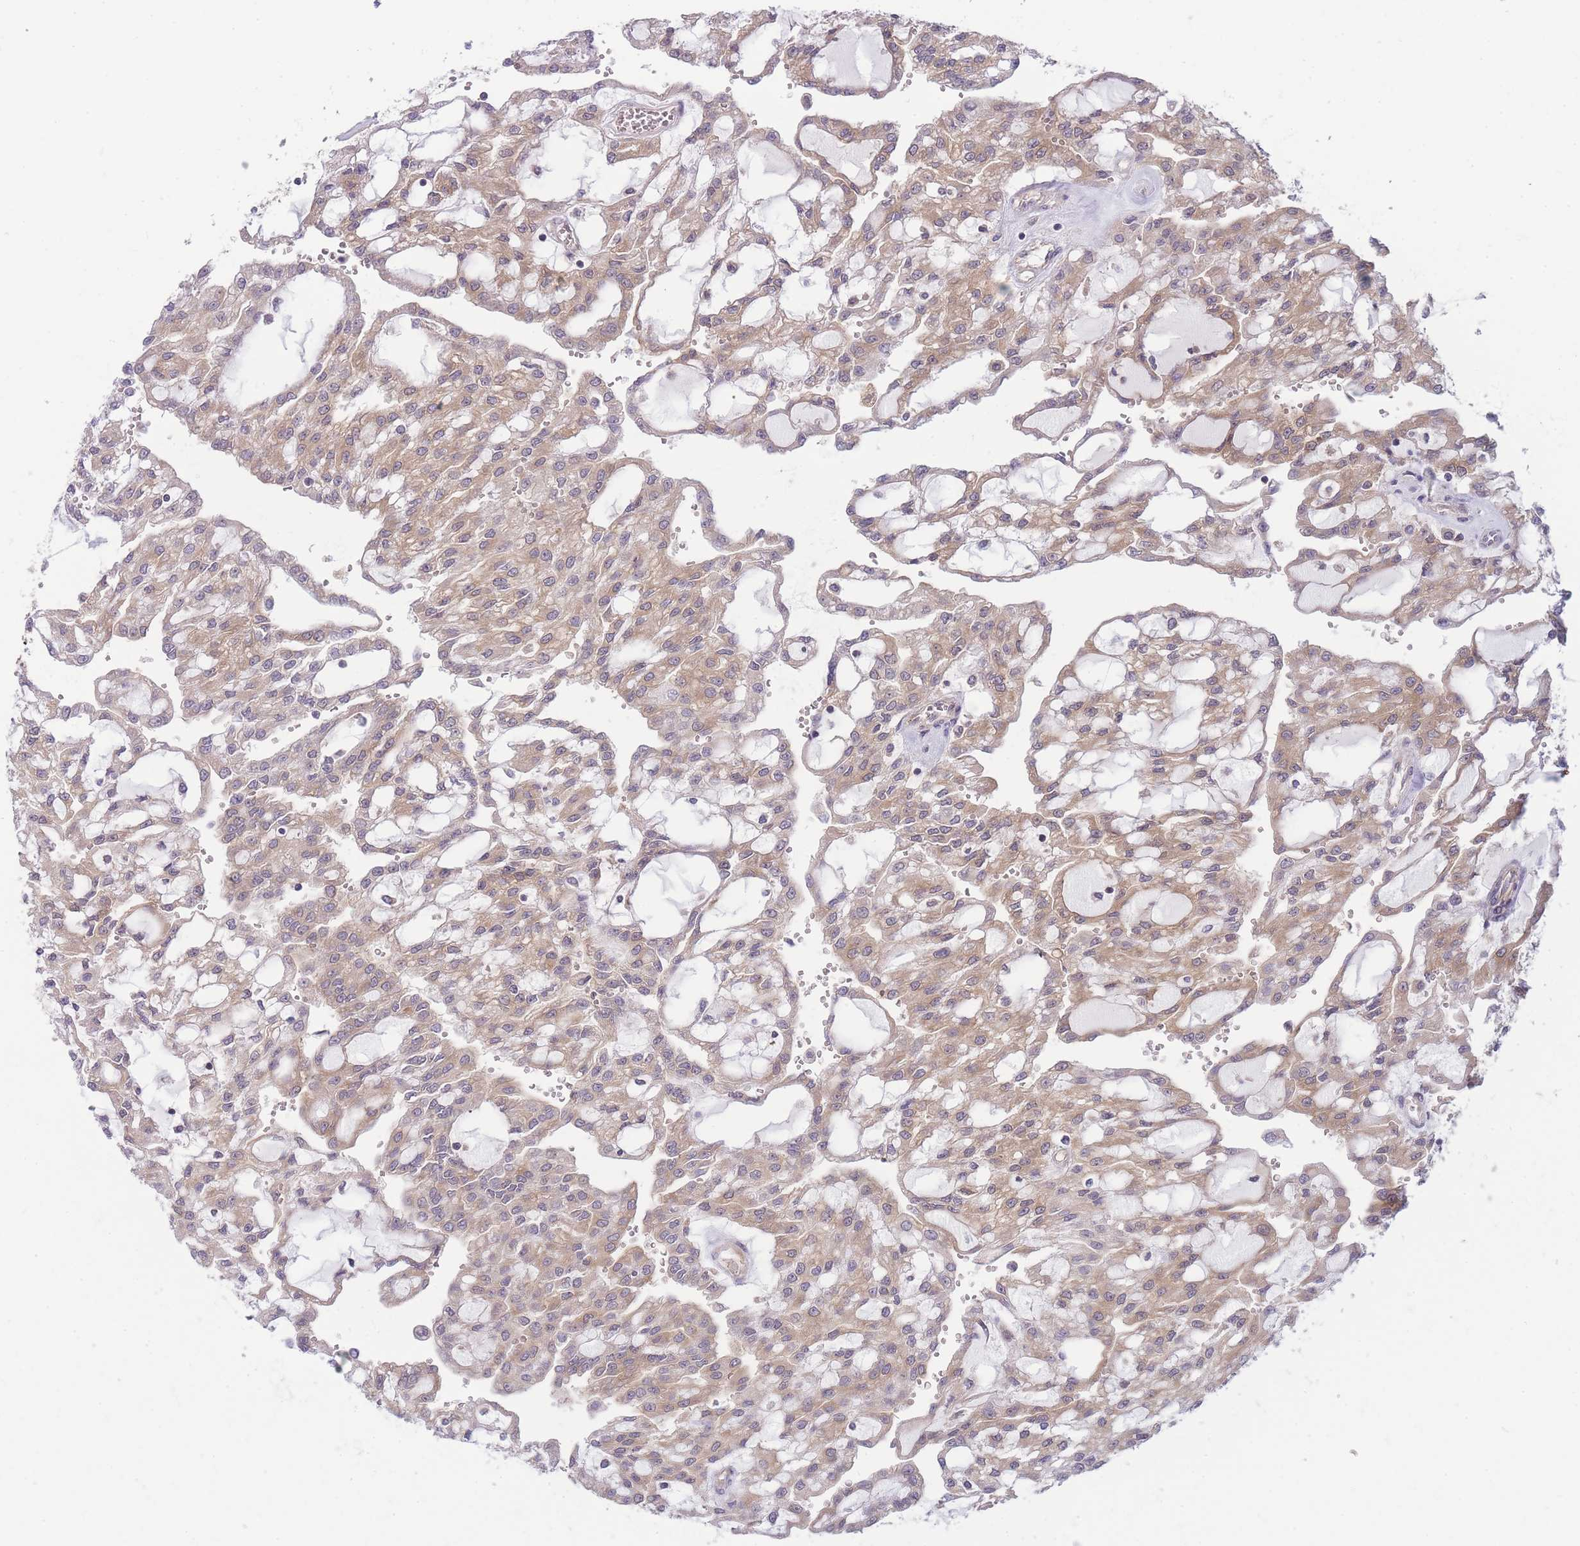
{"staining": {"intensity": "weak", "quantity": ">75%", "location": "cytoplasmic/membranous"}, "tissue": "renal cancer", "cell_type": "Tumor cells", "image_type": "cancer", "snomed": [{"axis": "morphology", "description": "Adenocarcinoma, NOS"}, {"axis": "topography", "description": "Kidney"}], "caption": "Renal cancer (adenocarcinoma) stained for a protein (brown) demonstrates weak cytoplasmic/membranous positive expression in about >75% of tumor cells.", "gene": "PFDN6", "patient": {"sex": "male", "age": 63}}